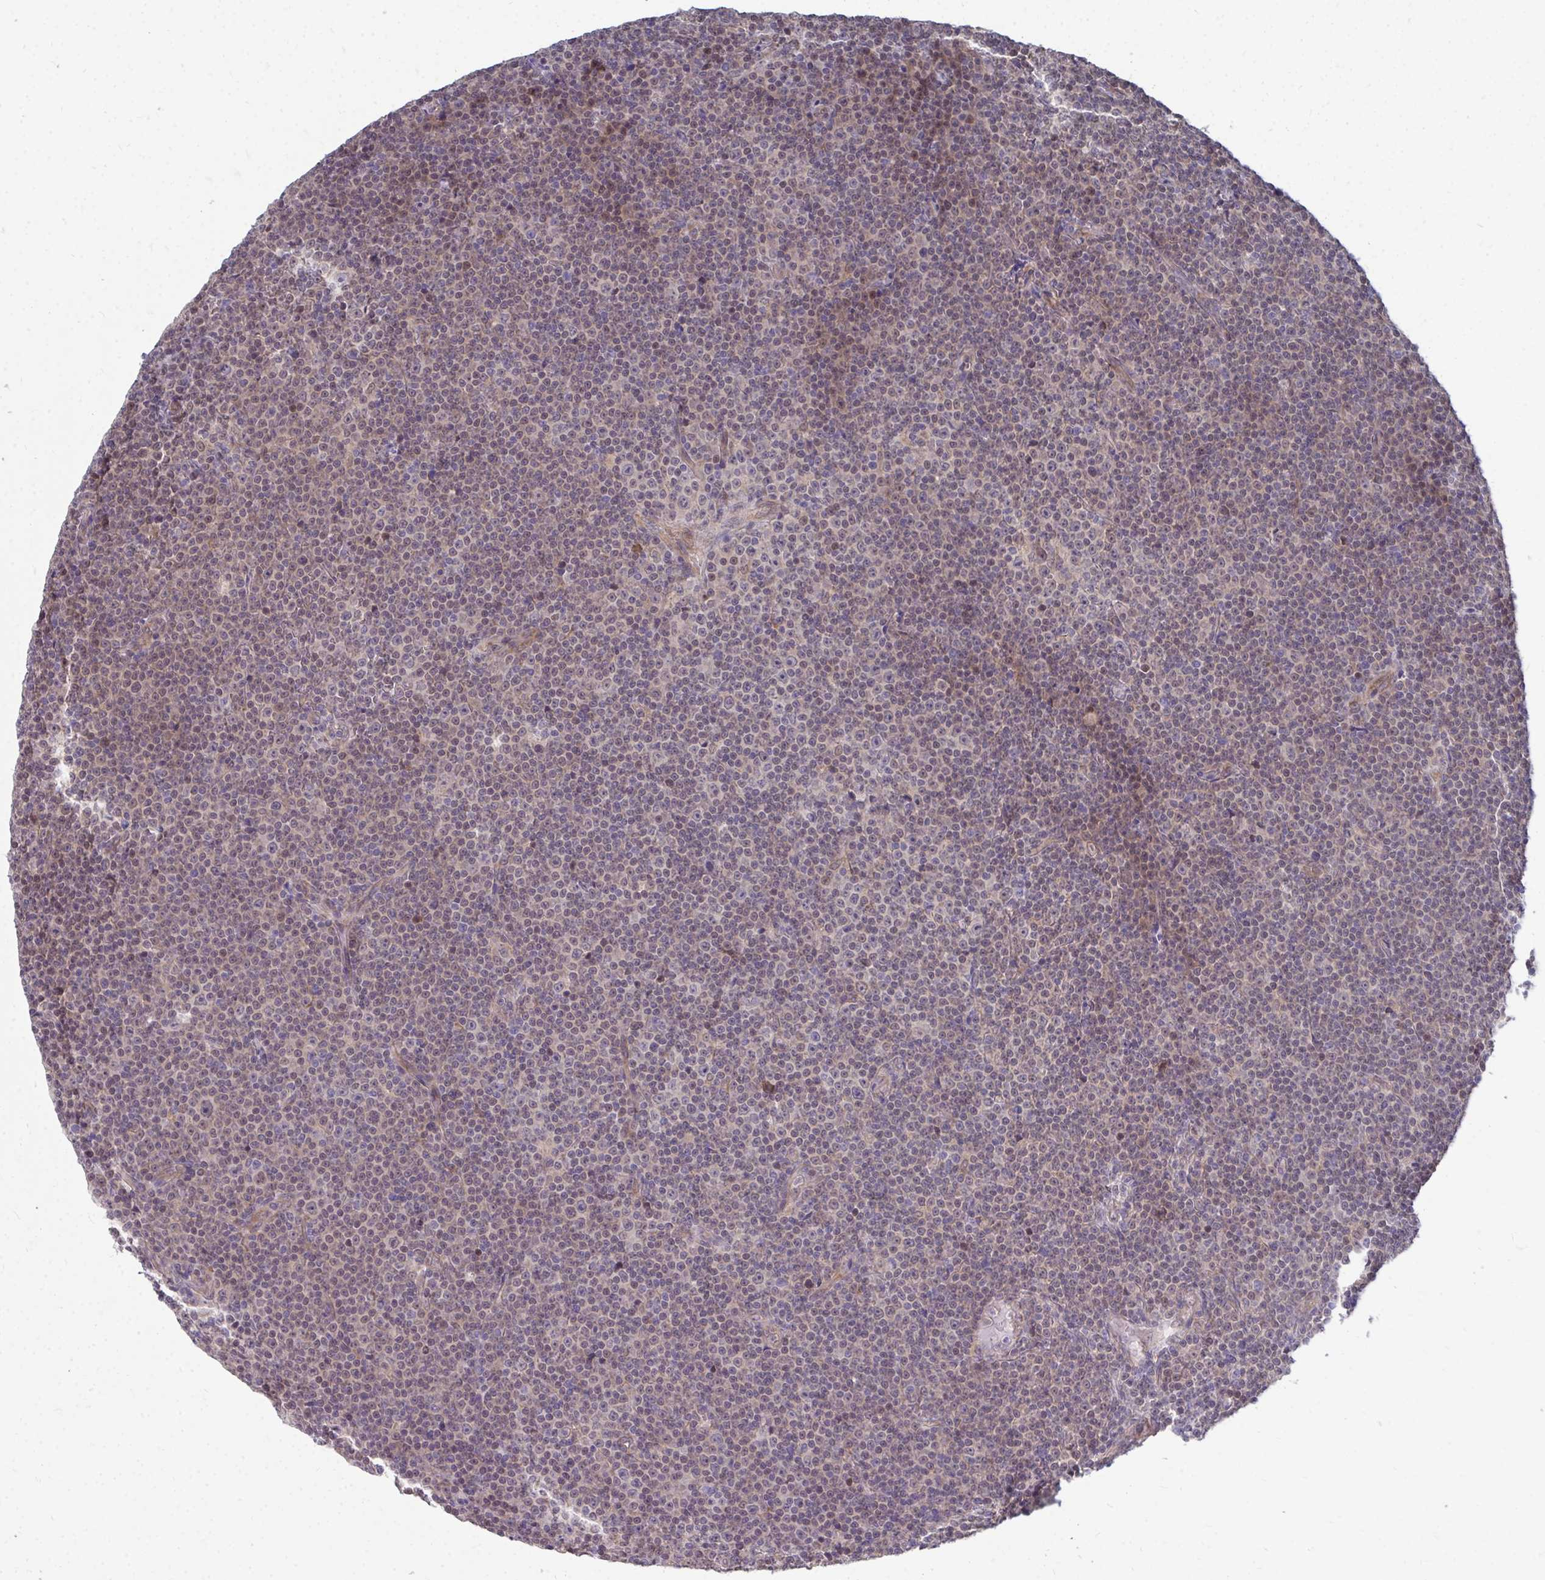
{"staining": {"intensity": "weak", "quantity": "25%-75%", "location": "nuclear"}, "tissue": "lymphoma", "cell_type": "Tumor cells", "image_type": "cancer", "snomed": [{"axis": "morphology", "description": "Malignant lymphoma, non-Hodgkin's type, Low grade"}, {"axis": "topography", "description": "Lymph node"}], "caption": "DAB (3,3'-diaminobenzidine) immunohistochemical staining of human lymphoma shows weak nuclear protein positivity in about 25%-75% of tumor cells. The staining was performed using DAB to visualize the protein expression in brown, while the nuclei were stained in blue with hematoxylin (Magnification: 20x).", "gene": "MROH8", "patient": {"sex": "female", "age": 67}}